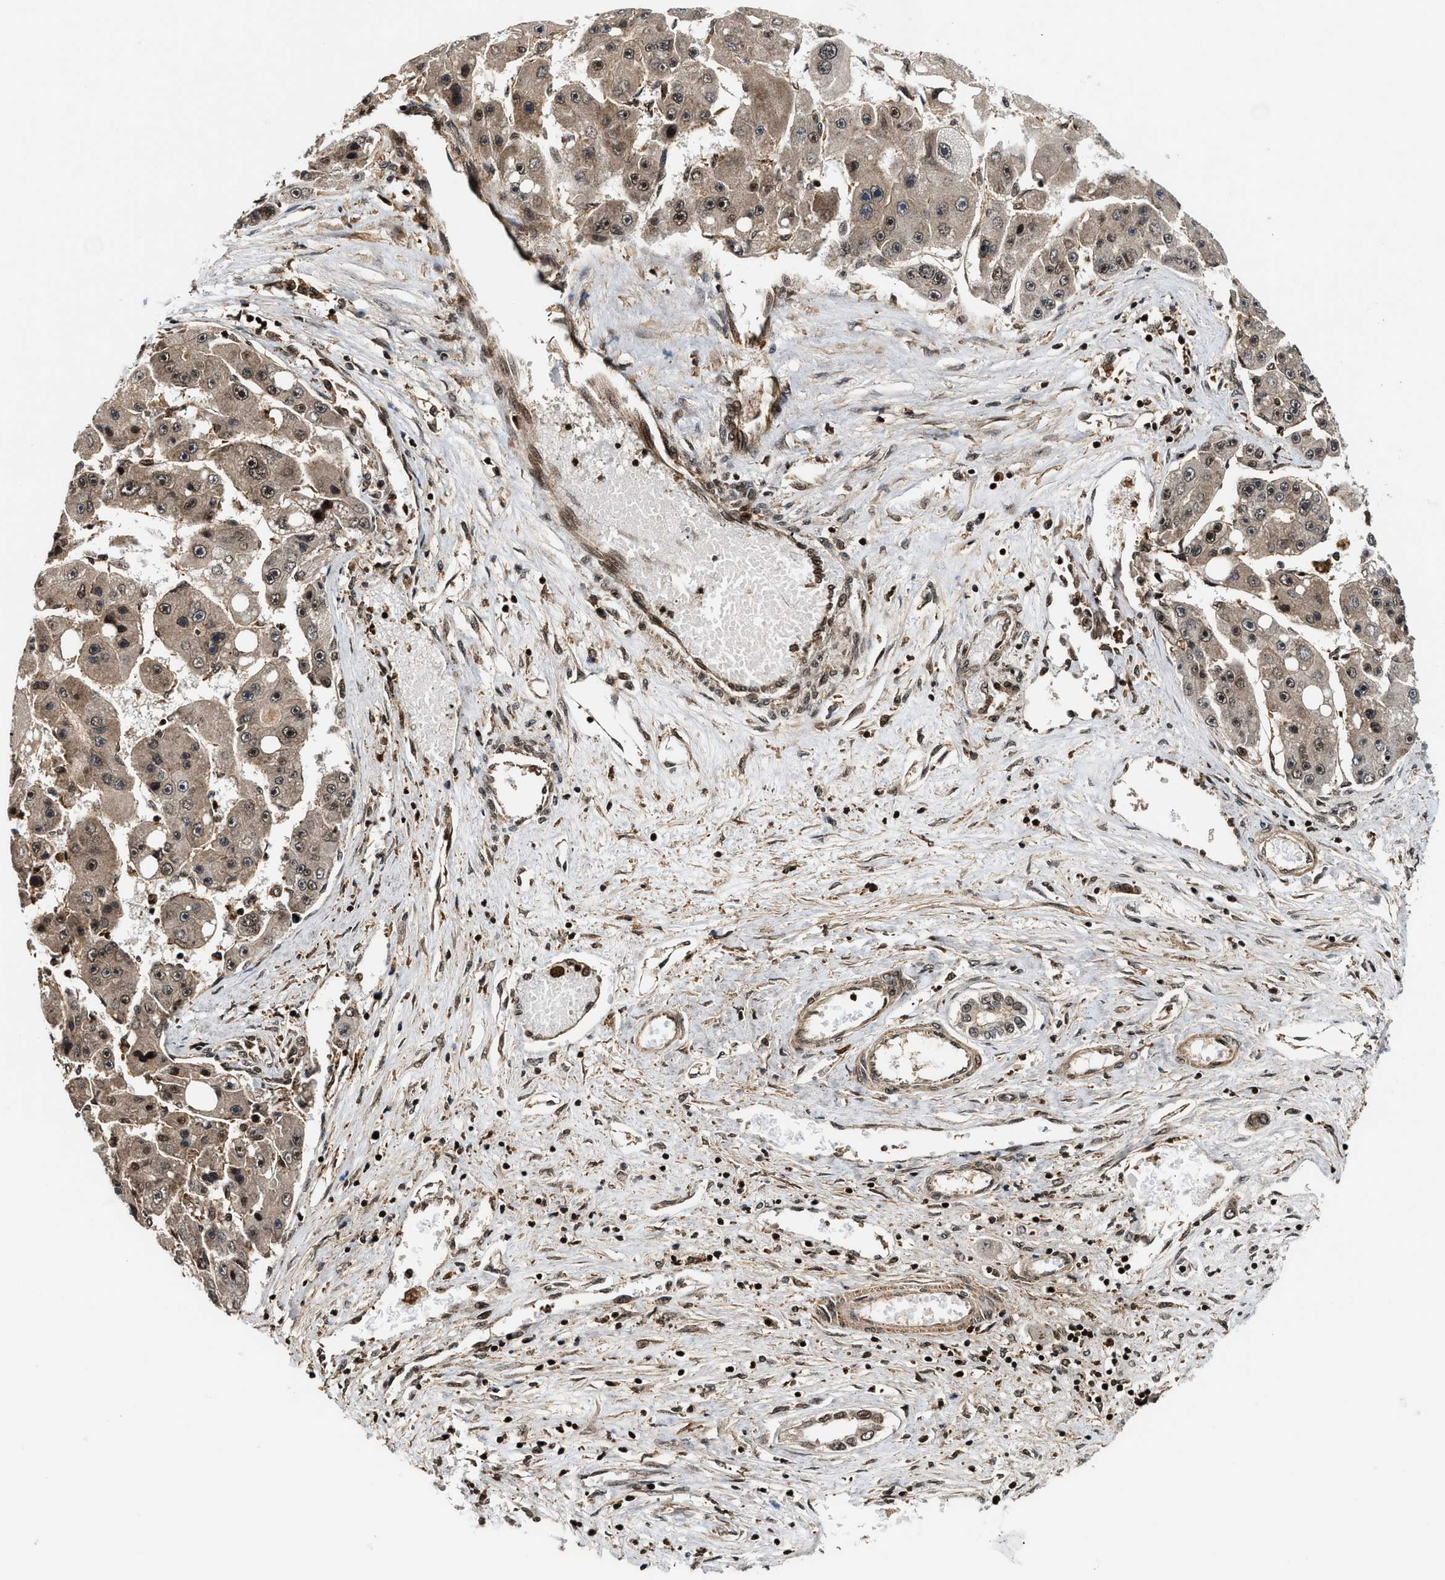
{"staining": {"intensity": "moderate", "quantity": ">75%", "location": "cytoplasmic/membranous,nuclear"}, "tissue": "liver cancer", "cell_type": "Tumor cells", "image_type": "cancer", "snomed": [{"axis": "morphology", "description": "Carcinoma, Hepatocellular, NOS"}, {"axis": "topography", "description": "Liver"}], "caption": "Brown immunohistochemical staining in liver hepatocellular carcinoma demonstrates moderate cytoplasmic/membranous and nuclear expression in about >75% of tumor cells.", "gene": "MDM2", "patient": {"sex": "female", "age": 61}}